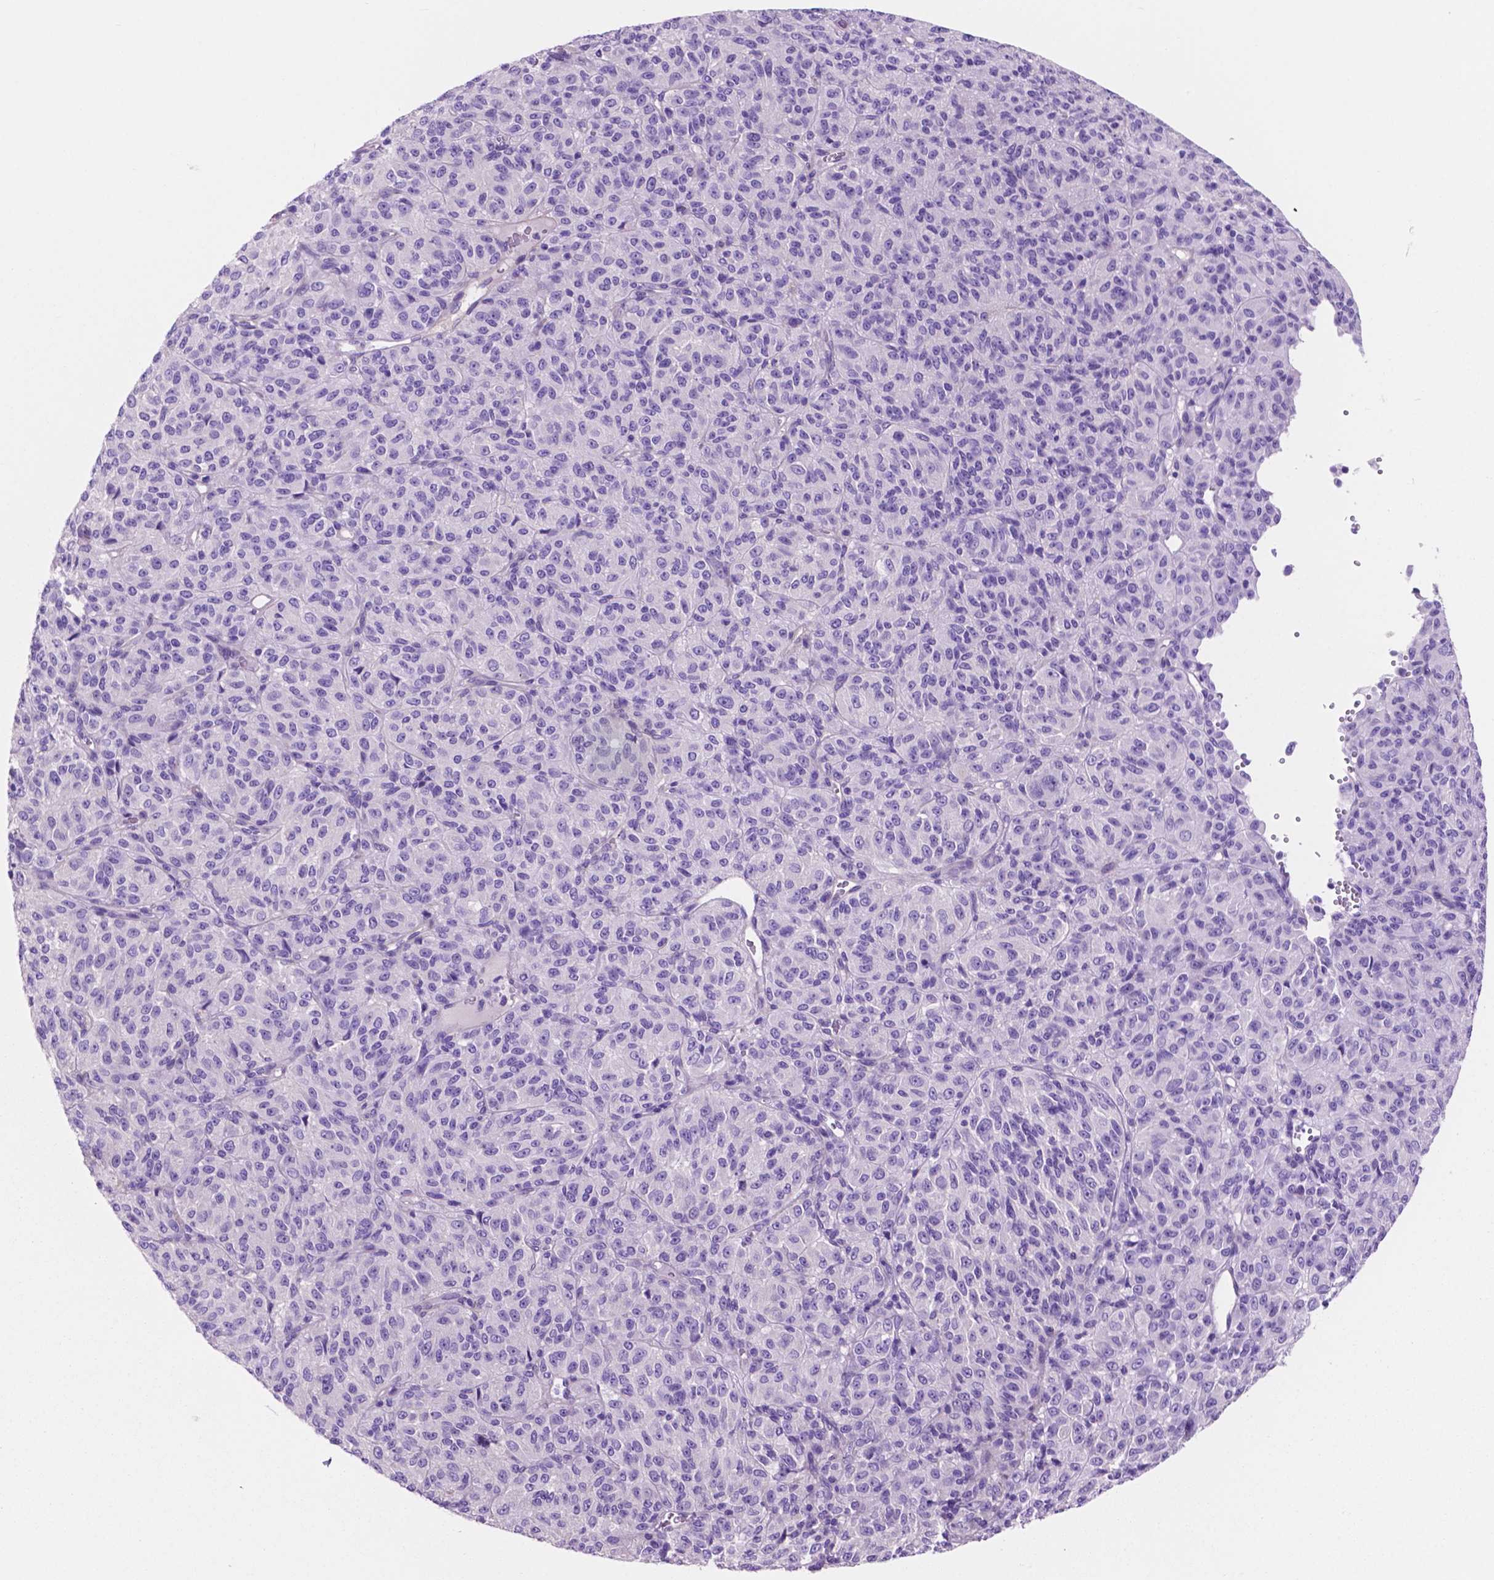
{"staining": {"intensity": "negative", "quantity": "none", "location": "none"}, "tissue": "melanoma", "cell_type": "Tumor cells", "image_type": "cancer", "snomed": [{"axis": "morphology", "description": "Malignant melanoma, Metastatic site"}, {"axis": "topography", "description": "Brain"}], "caption": "Immunohistochemistry of melanoma exhibits no staining in tumor cells.", "gene": "IGFN1", "patient": {"sex": "female", "age": 56}}